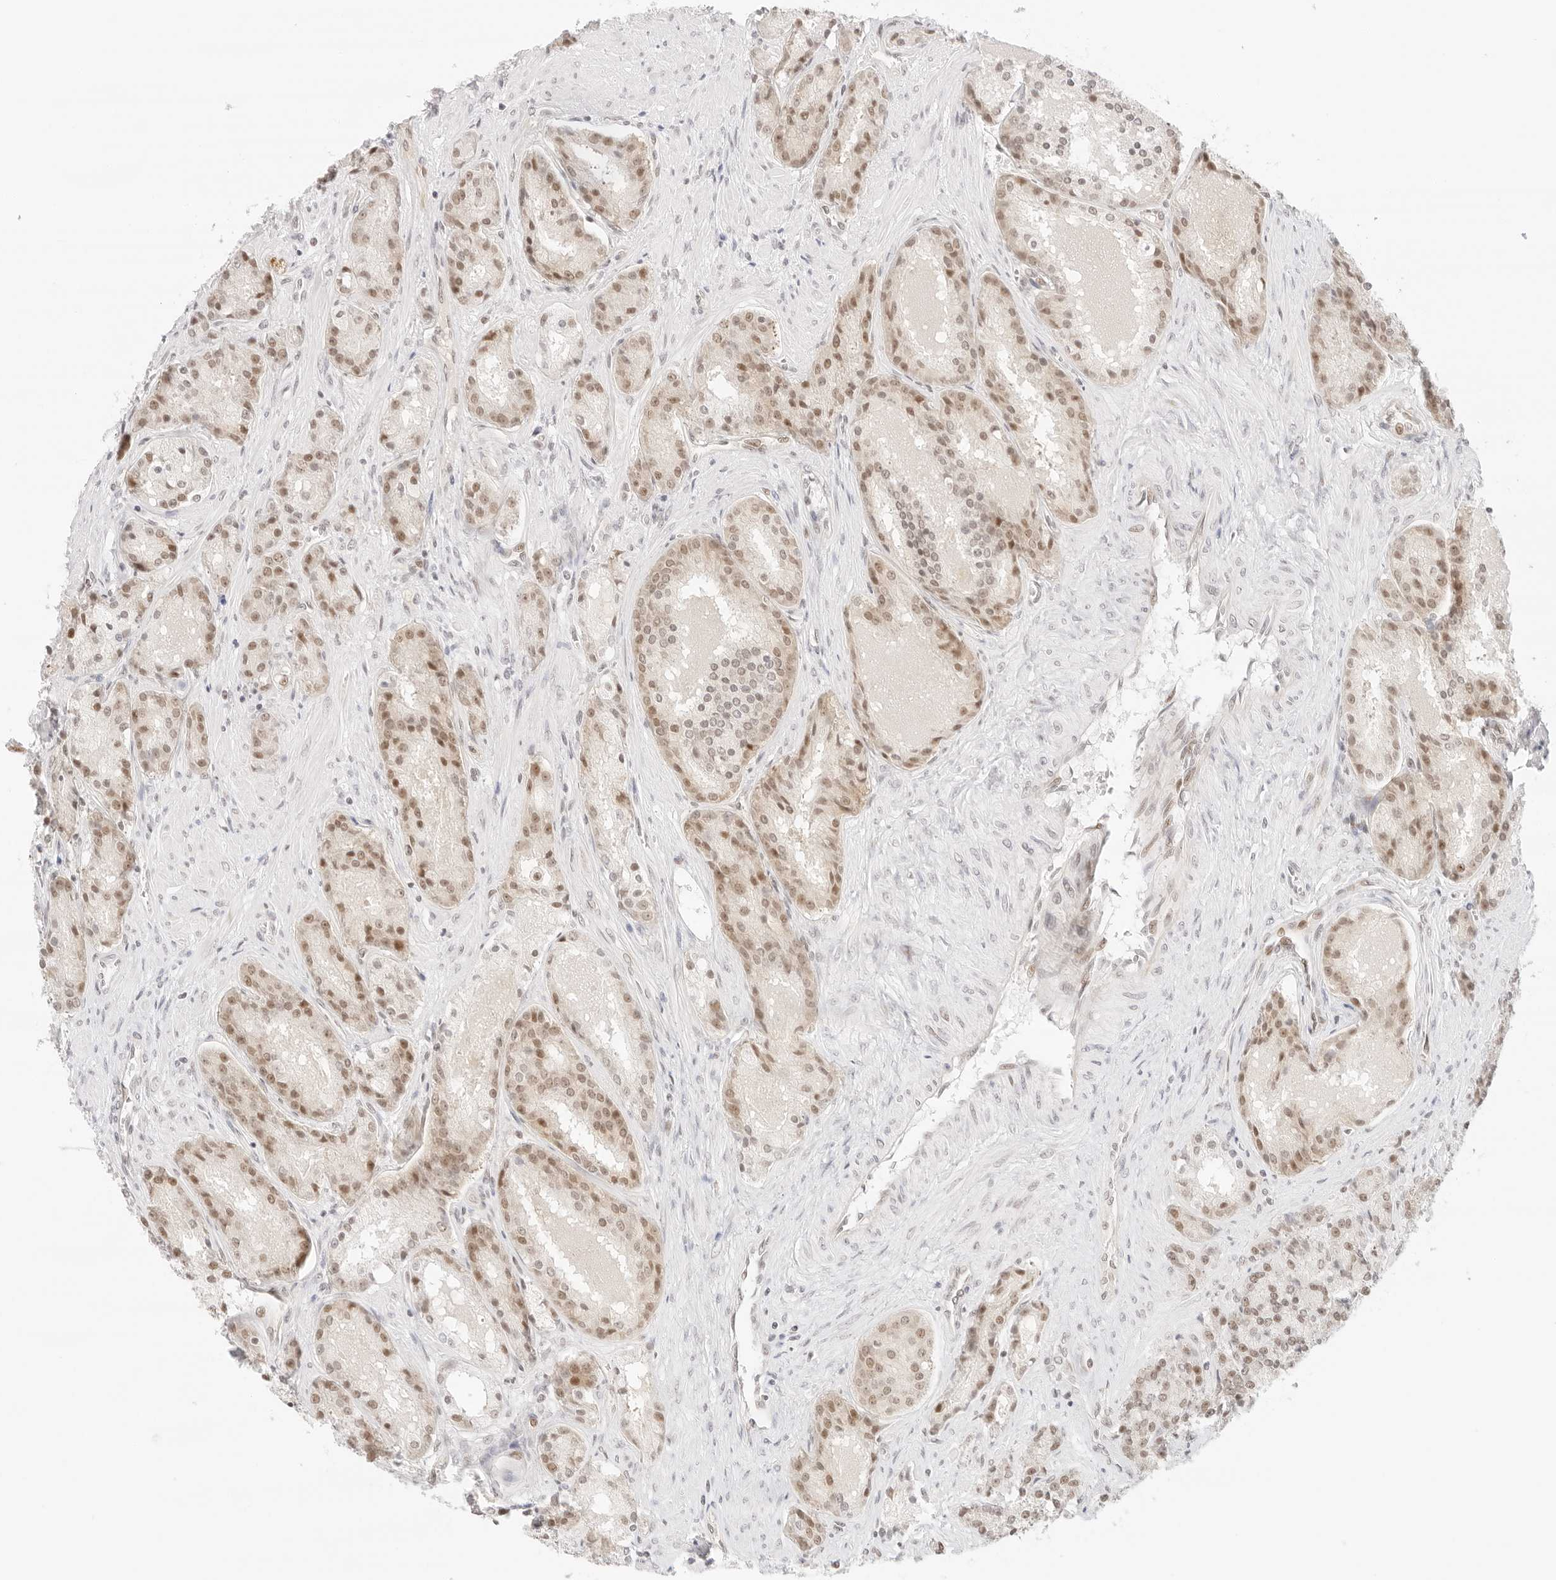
{"staining": {"intensity": "moderate", "quantity": ">75%", "location": "nuclear"}, "tissue": "prostate cancer", "cell_type": "Tumor cells", "image_type": "cancer", "snomed": [{"axis": "morphology", "description": "Adenocarcinoma, High grade"}, {"axis": "topography", "description": "Prostate"}], "caption": "Moderate nuclear staining for a protein is identified in approximately >75% of tumor cells of adenocarcinoma (high-grade) (prostate) using immunohistochemistry (IHC).", "gene": "ITGA6", "patient": {"sex": "male", "age": 60}}